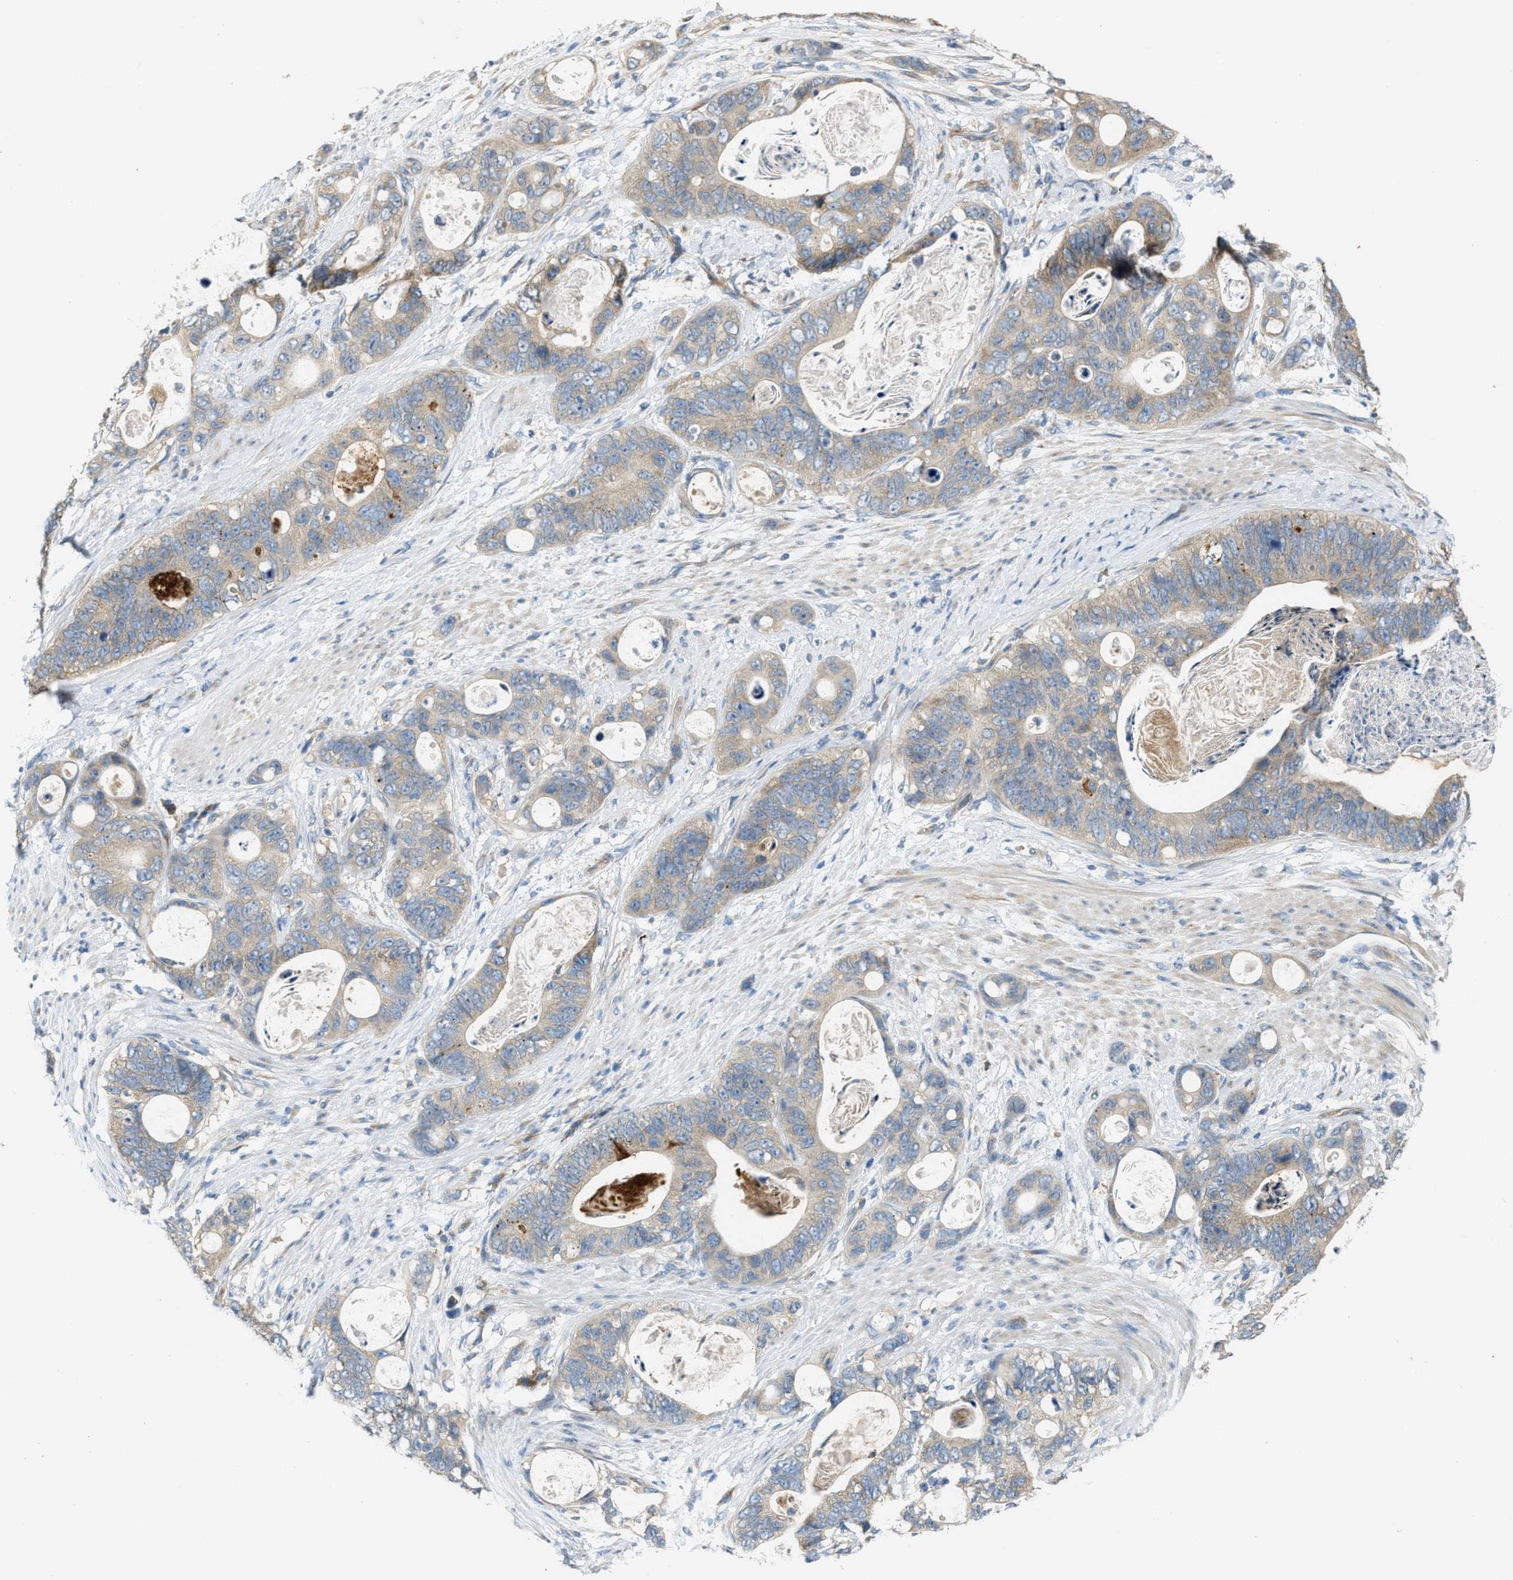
{"staining": {"intensity": "weak", "quantity": "<25%", "location": "cytoplasmic/membranous"}, "tissue": "stomach cancer", "cell_type": "Tumor cells", "image_type": "cancer", "snomed": [{"axis": "morphology", "description": "Normal tissue, NOS"}, {"axis": "morphology", "description": "Adenocarcinoma, NOS"}, {"axis": "topography", "description": "Stomach"}], "caption": "DAB (3,3'-diaminobenzidine) immunohistochemical staining of human stomach cancer demonstrates no significant positivity in tumor cells.", "gene": "KLHDC10", "patient": {"sex": "female", "age": 89}}